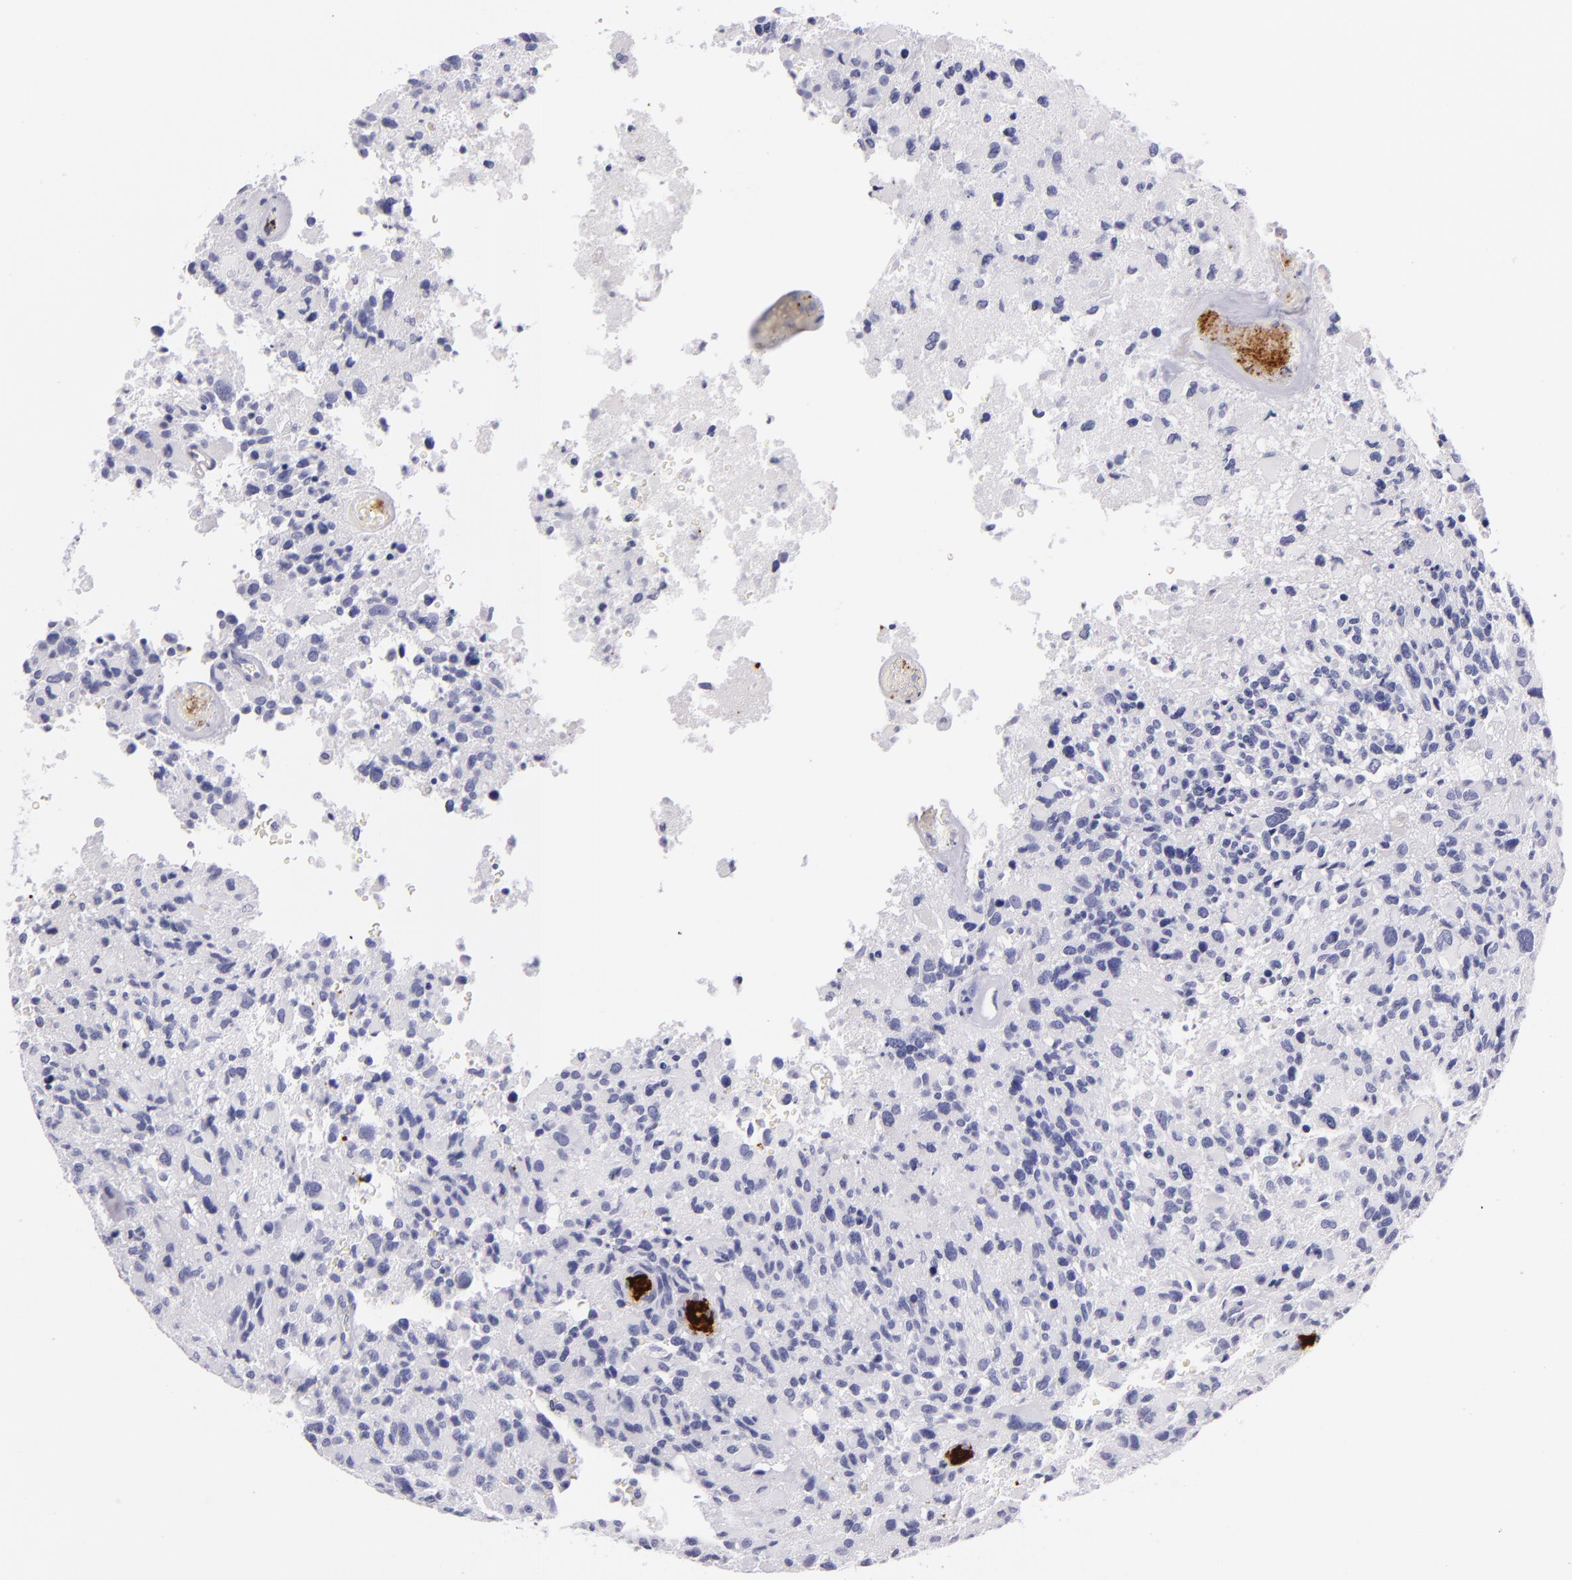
{"staining": {"intensity": "negative", "quantity": "none", "location": "none"}, "tissue": "glioma", "cell_type": "Tumor cells", "image_type": "cancer", "snomed": [{"axis": "morphology", "description": "Glioma, malignant, High grade"}, {"axis": "topography", "description": "Brain"}], "caption": "A micrograph of glioma stained for a protein exhibits no brown staining in tumor cells.", "gene": "GP1BA", "patient": {"sex": "male", "age": 69}}